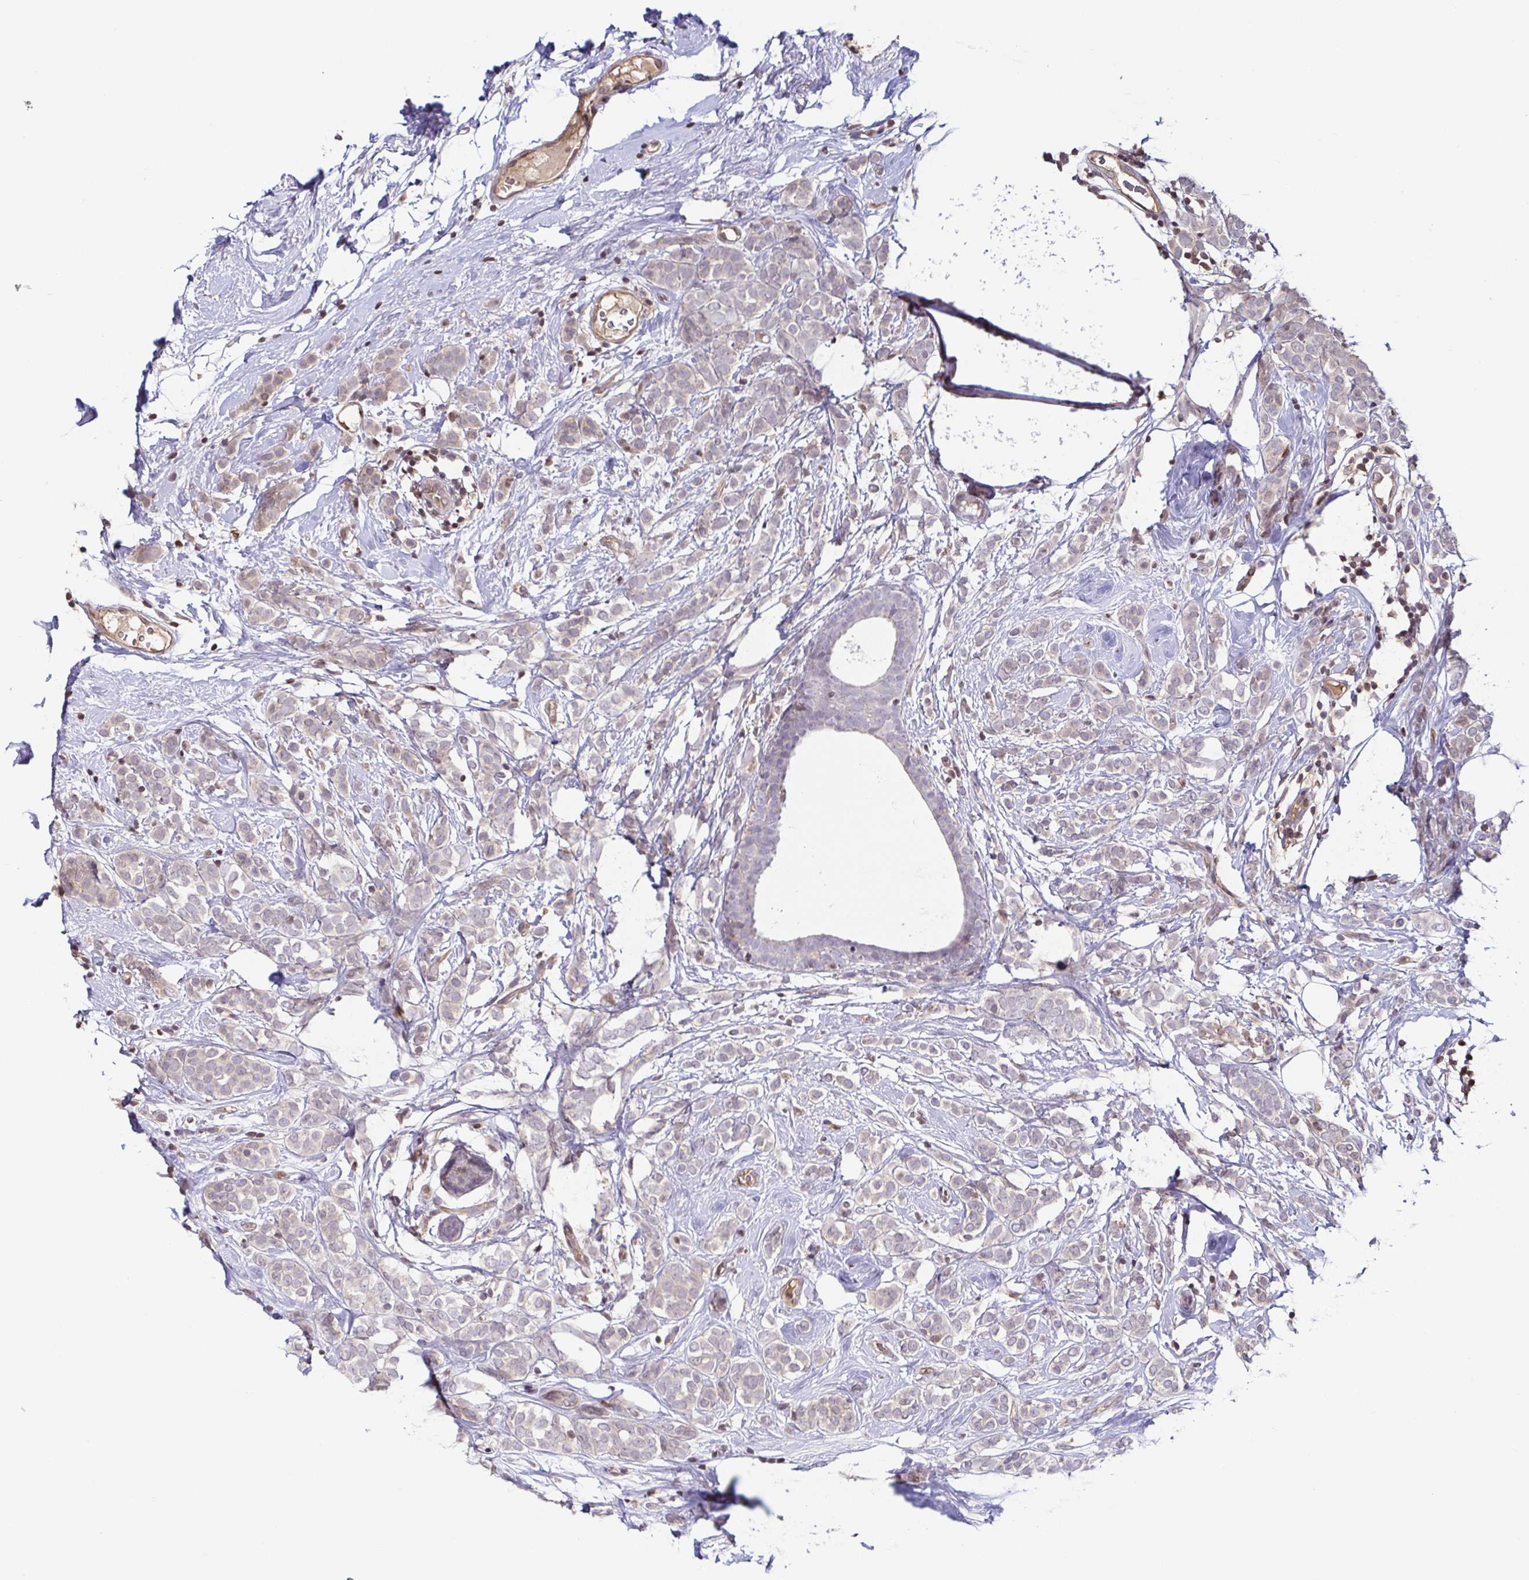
{"staining": {"intensity": "weak", "quantity": ">75%", "location": "cytoplasmic/membranous,nuclear"}, "tissue": "breast cancer", "cell_type": "Tumor cells", "image_type": "cancer", "snomed": [{"axis": "morphology", "description": "Lobular carcinoma"}, {"axis": "topography", "description": "Breast"}], "caption": "Protein staining displays weak cytoplasmic/membranous and nuclear positivity in approximately >75% of tumor cells in breast lobular carcinoma.", "gene": "PSMB9", "patient": {"sex": "female", "age": 49}}